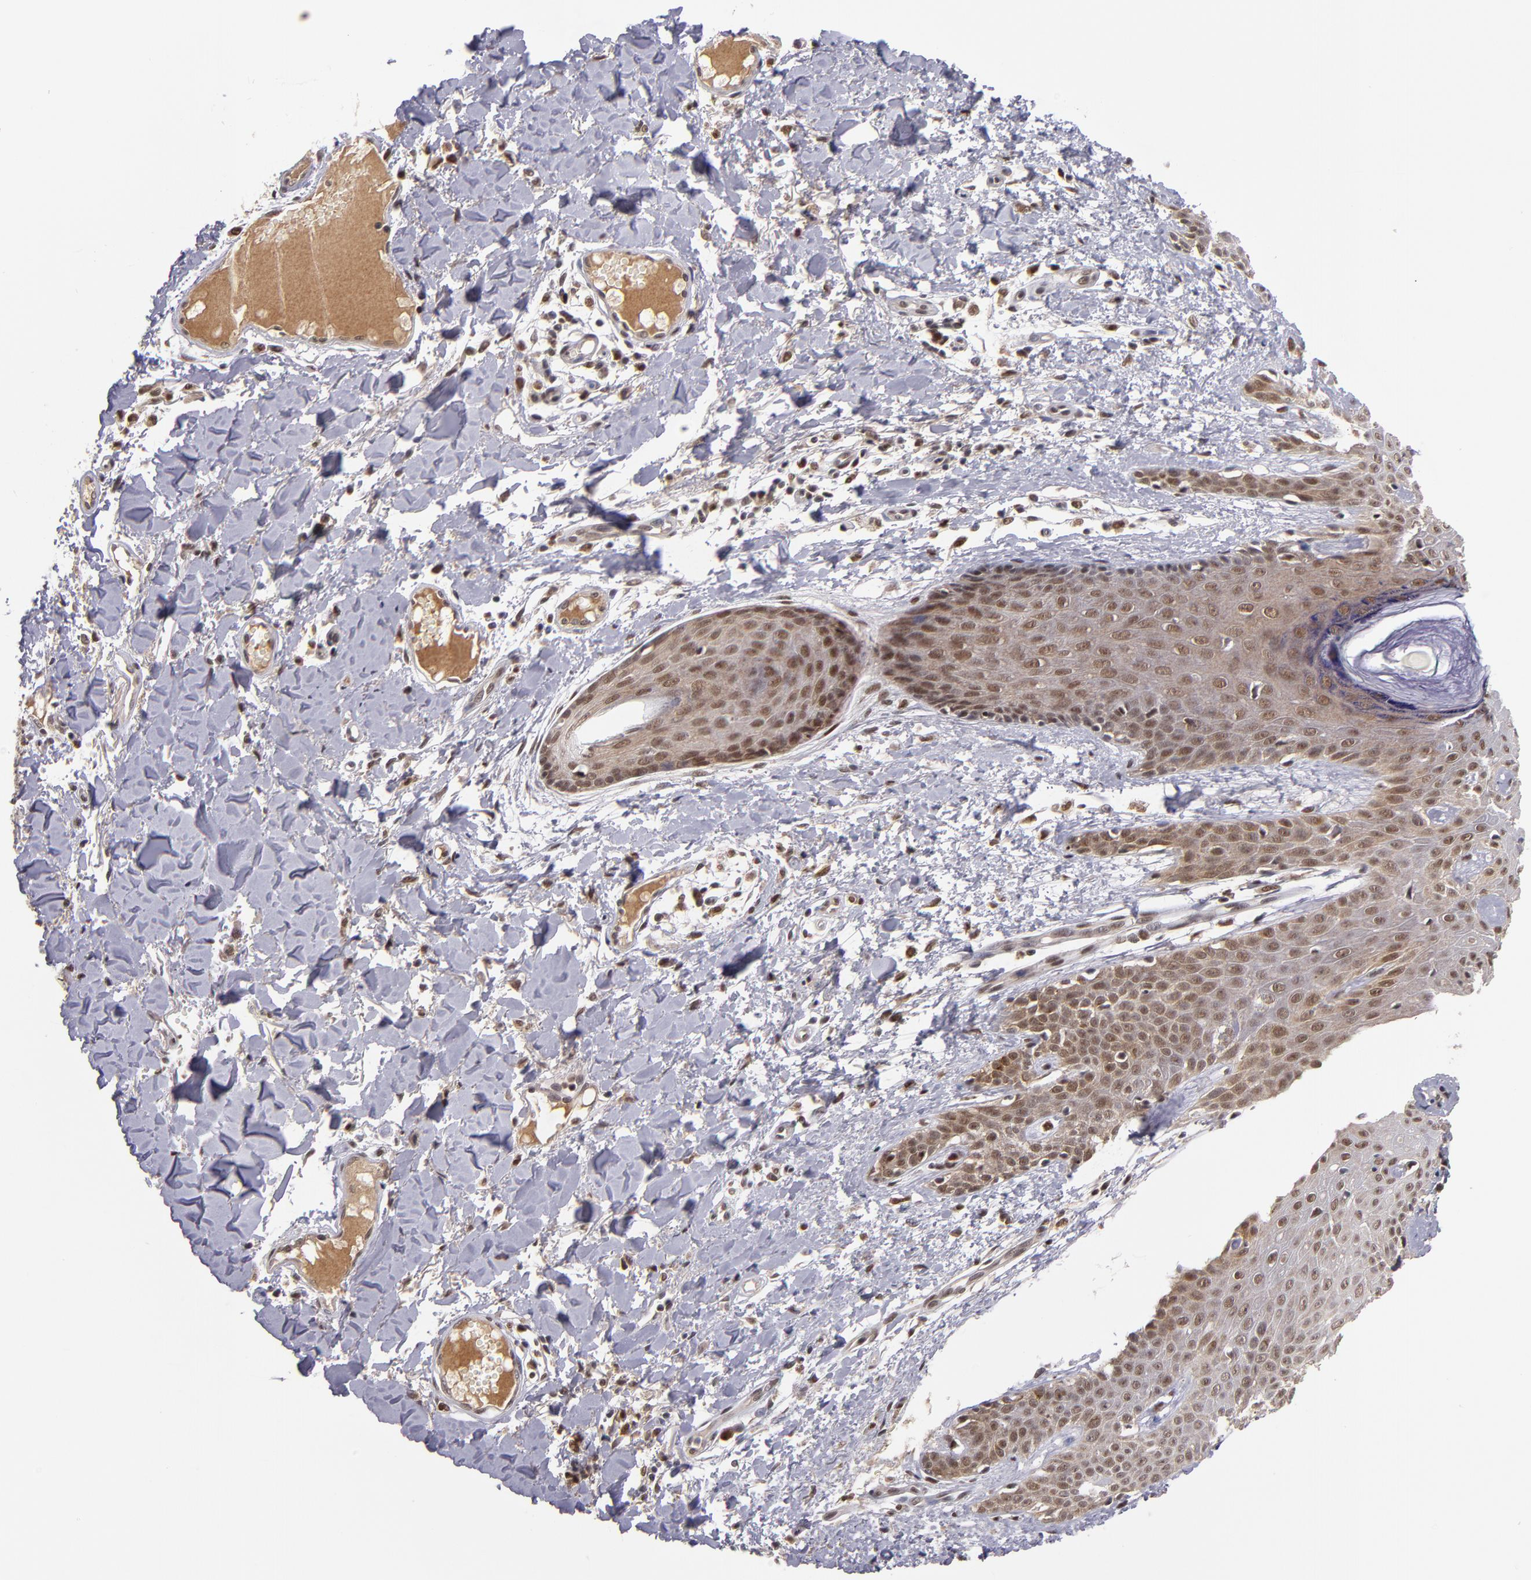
{"staining": {"intensity": "moderate", "quantity": ">75%", "location": "cytoplasmic/membranous,nuclear"}, "tissue": "skin cancer", "cell_type": "Tumor cells", "image_type": "cancer", "snomed": [{"axis": "morphology", "description": "Basal cell carcinoma"}, {"axis": "topography", "description": "Skin"}], "caption": "Tumor cells show medium levels of moderate cytoplasmic/membranous and nuclear staining in approximately >75% of cells in skin basal cell carcinoma.", "gene": "EP300", "patient": {"sex": "male", "age": 67}}